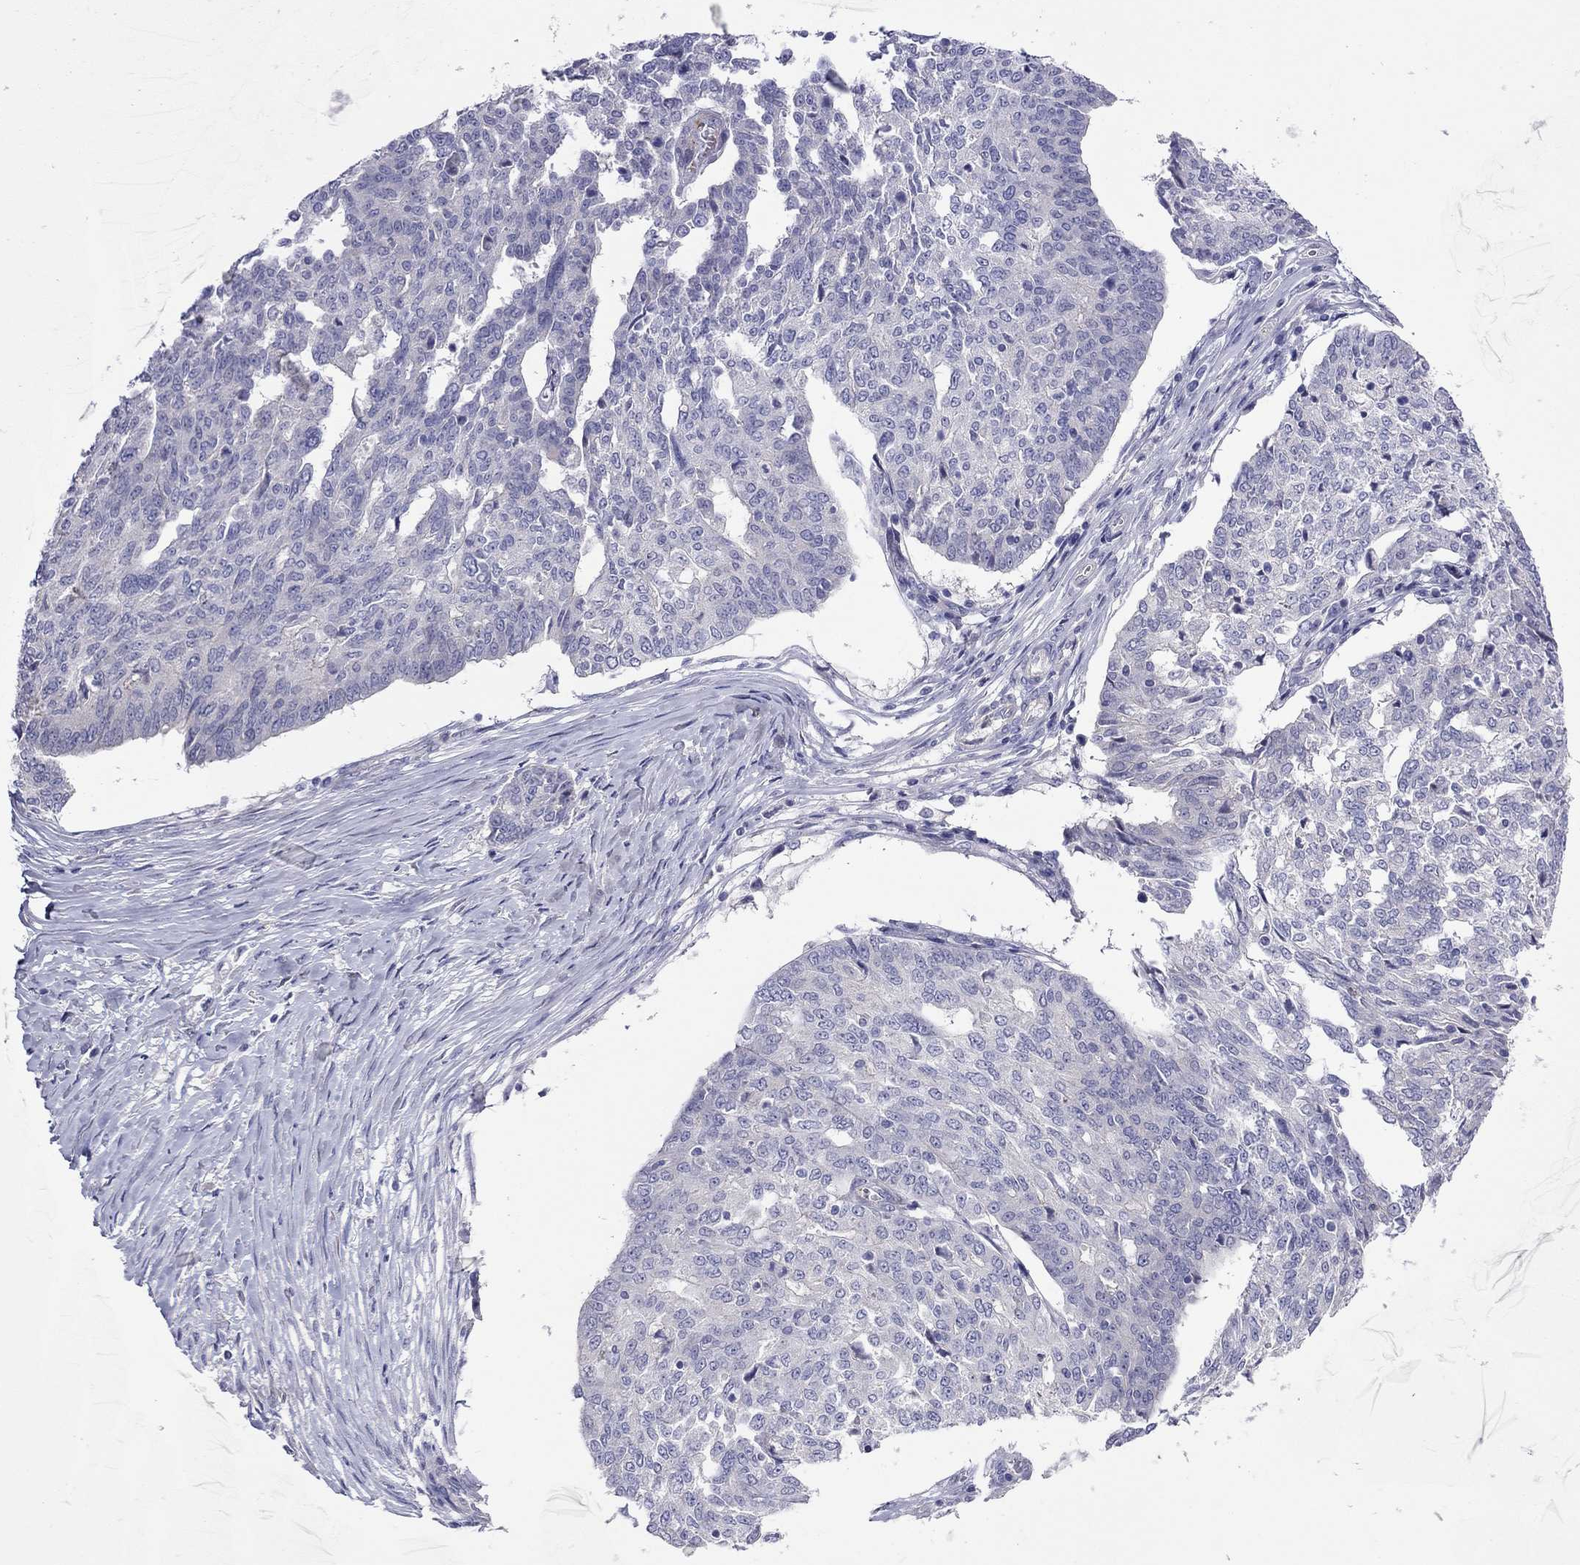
{"staining": {"intensity": "negative", "quantity": "none", "location": "none"}, "tissue": "ovarian cancer", "cell_type": "Tumor cells", "image_type": "cancer", "snomed": [{"axis": "morphology", "description": "Cystadenocarcinoma, serous, NOS"}, {"axis": "topography", "description": "Ovary"}], "caption": "This is an IHC photomicrograph of human ovarian serous cystadenocarcinoma. There is no expression in tumor cells.", "gene": "MGAT4C", "patient": {"sex": "female", "age": 67}}